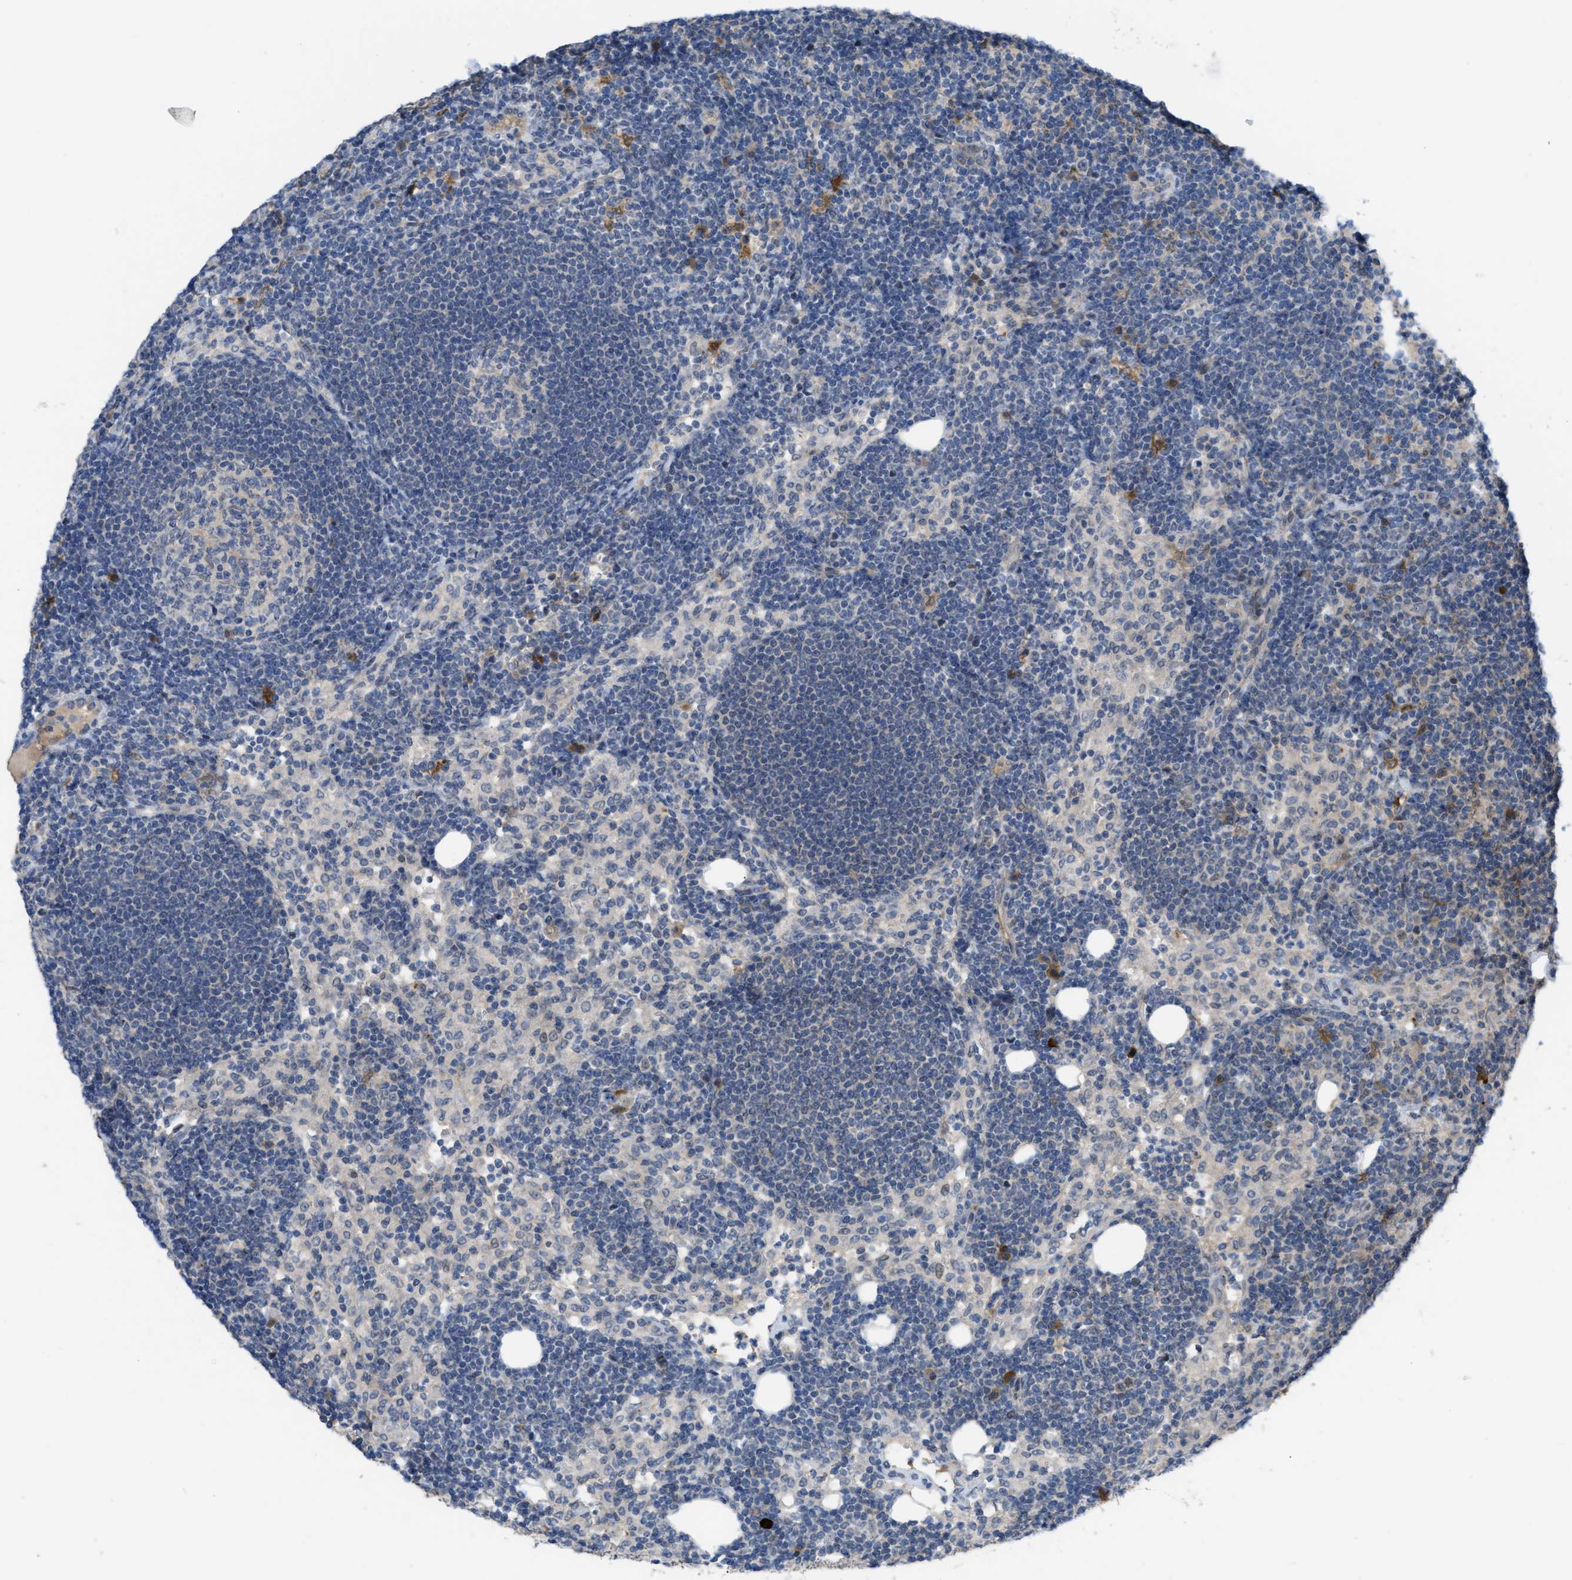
{"staining": {"intensity": "negative", "quantity": "none", "location": "none"}, "tissue": "lymph node", "cell_type": "Germinal center cells", "image_type": "normal", "snomed": [{"axis": "morphology", "description": "Normal tissue, NOS"}, {"axis": "morphology", "description": "Carcinoid, malignant, NOS"}, {"axis": "topography", "description": "Lymph node"}], "caption": "A high-resolution histopathology image shows IHC staining of benign lymph node, which shows no significant positivity in germinal center cells.", "gene": "IL17RE", "patient": {"sex": "male", "age": 47}}